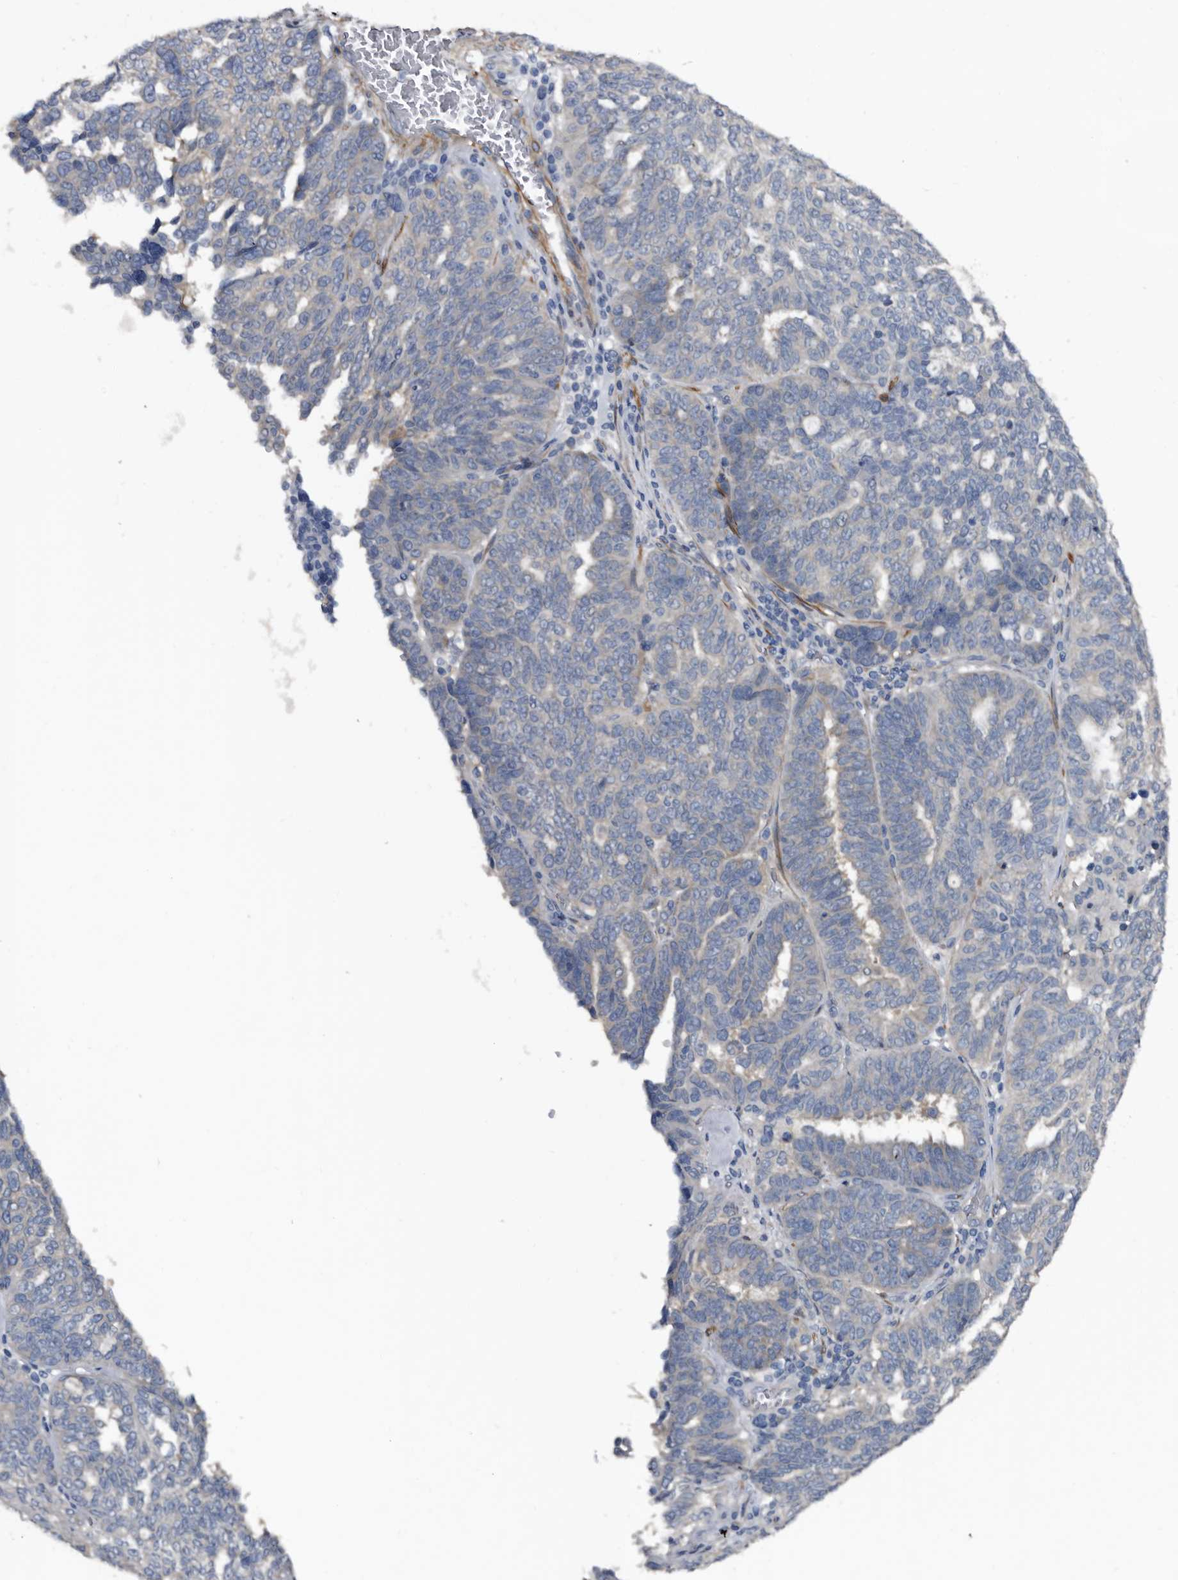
{"staining": {"intensity": "negative", "quantity": "none", "location": "none"}, "tissue": "ovarian cancer", "cell_type": "Tumor cells", "image_type": "cancer", "snomed": [{"axis": "morphology", "description": "Cystadenocarcinoma, serous, NOS"}, {"axis": "topography", "description": "Ovary"}], "caption": "Immunohistochemistry micrograph of human serous cystadenocarcinoma (ovarian) stained for a protein (brown), which shows no expression in tumor cells. Brightfield microscopy of IHC stained with DAB (3,3'-diaminobenzidine) (brown) and hematoxylin (blue), captured at high magnification.", "gene": "IARS1", "patient": {"sex": "female", "age": 59}}